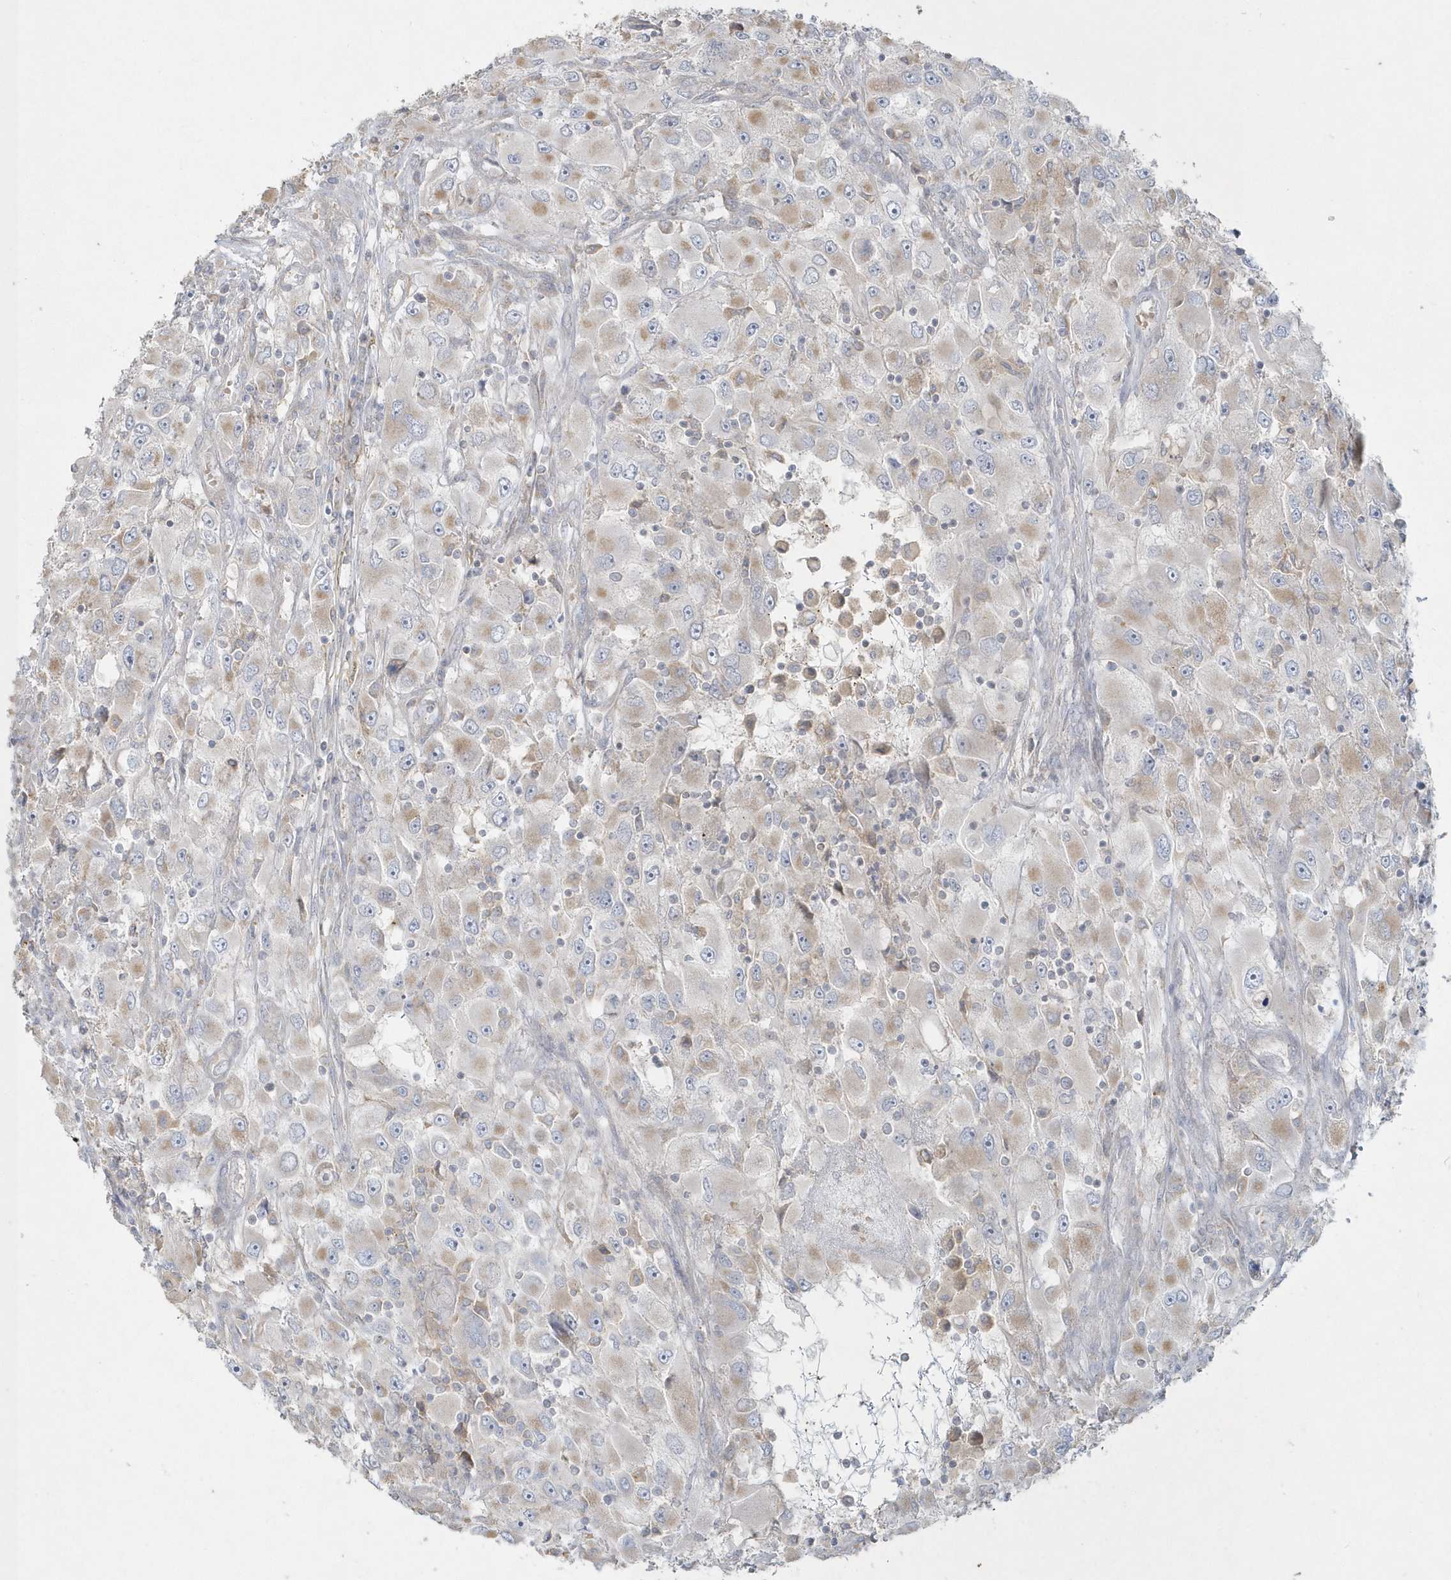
{"staining": {"intensity": "weak", "quantity": "<25%", "location": "cytoplasmic/membranous"}, "tissue": "renal cancer", "cell_type": "Tumor cells", "image_type": "cancer", "snomed": [{"axis": "morphology", "description": "Adenocarcinoma, NOS"}, {"axis": "topography", "description": "Kidney"}], "caption": "Adenocarcinoma (renal) was stained to show a protein in brown. There is no significant staining in tumor cells.", "gene": "BLTP3A", "patient": {"sex": "female", "age": 52}}